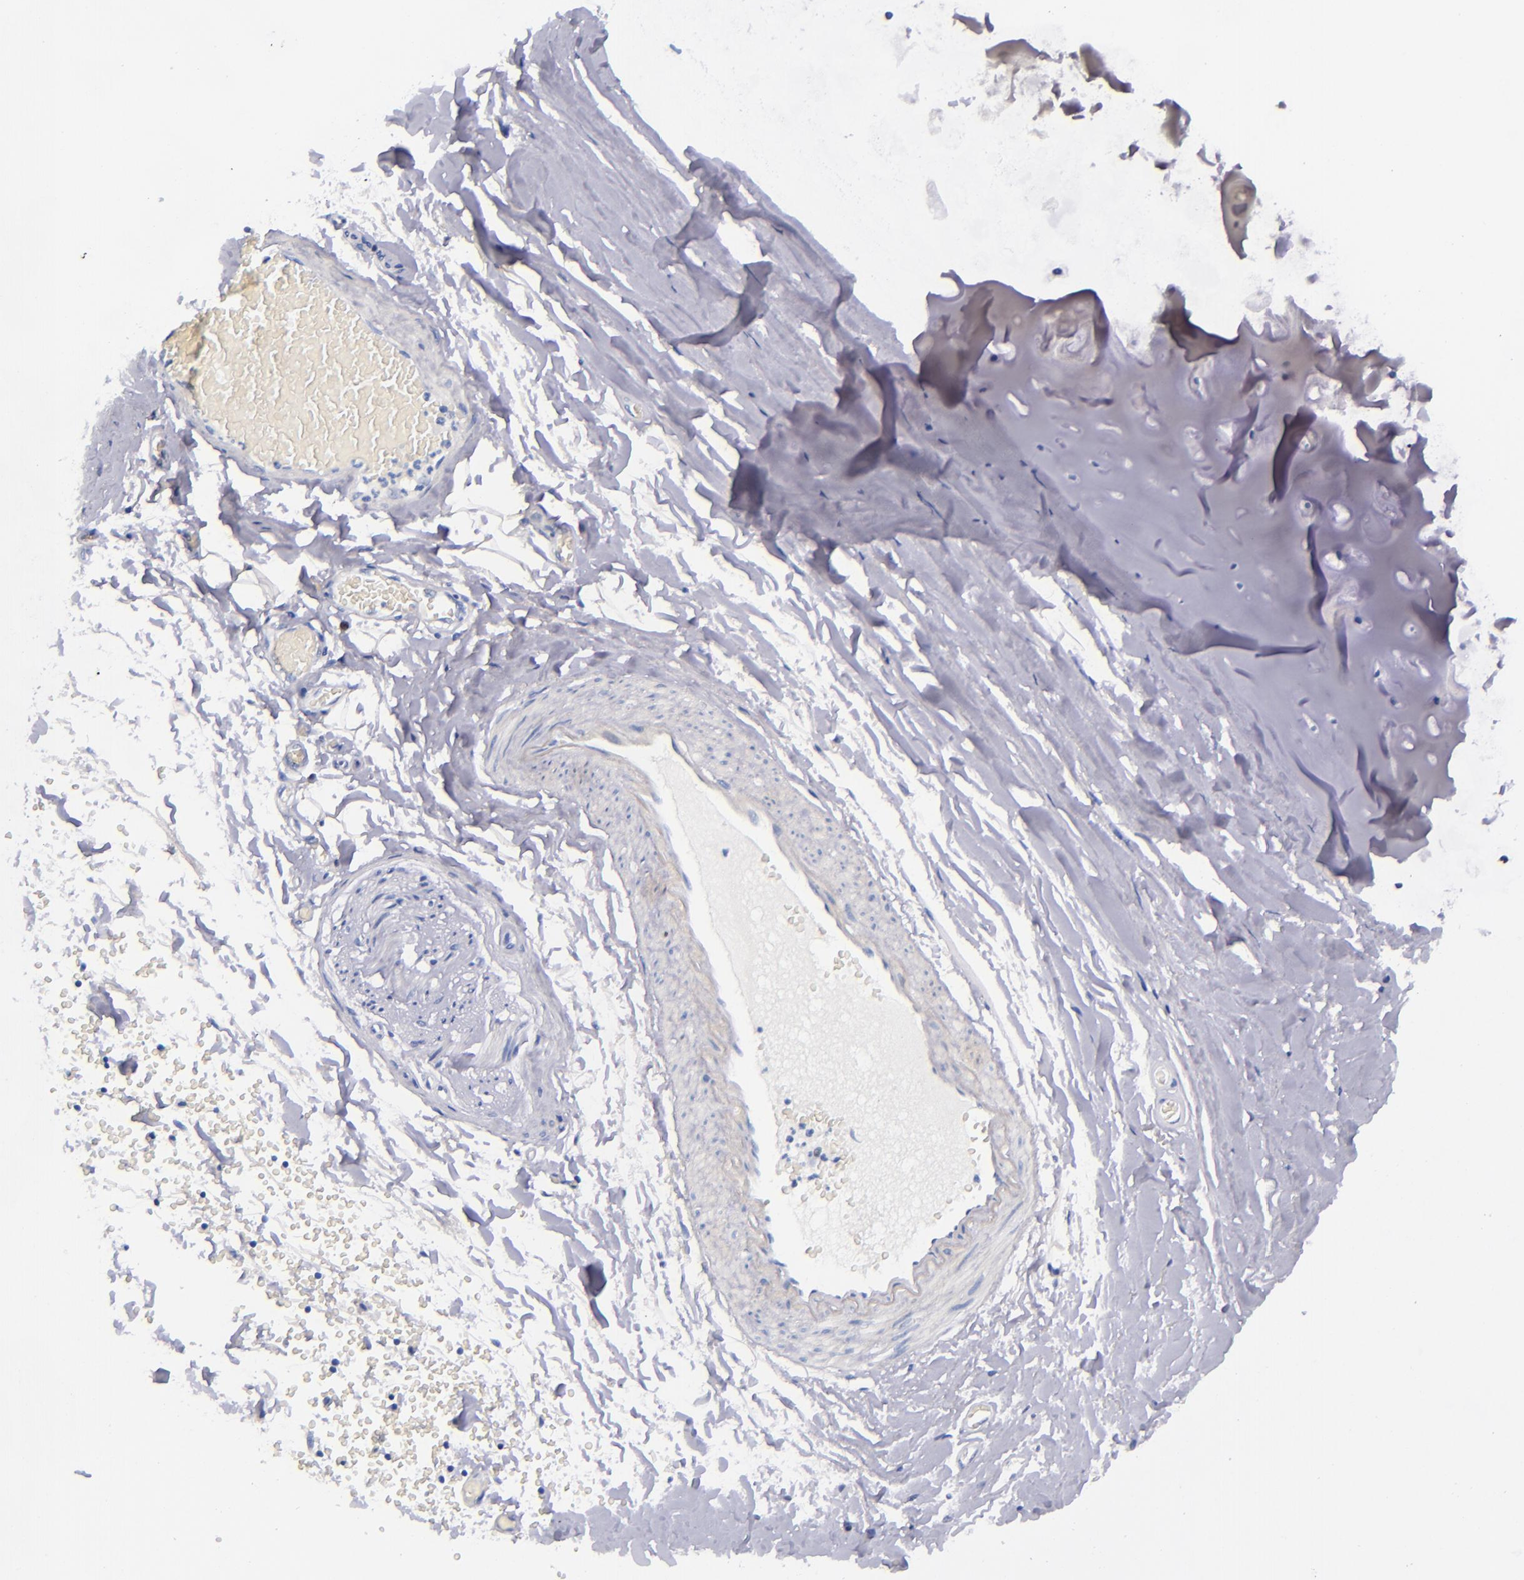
{"staining": {"intensity": "negative", "quantity": "none", "location": "none"}, "tissue": "adipose tissue", "cell_type": "Adipocytes", "image_type": "normal", "snomed": [{"axis": "morphology", "description": "Normal tissue, NOS"}, {"axis": "topography", "description": "Bronchus"}, {"axis": "topography", "description": "Lung"}], "caption": "Adipose tissue stained for a protein using immunohistochemistry shows no expression adipocytes.", "gene": "MCM7", "patient": {"sex": "female", "age": 56}}